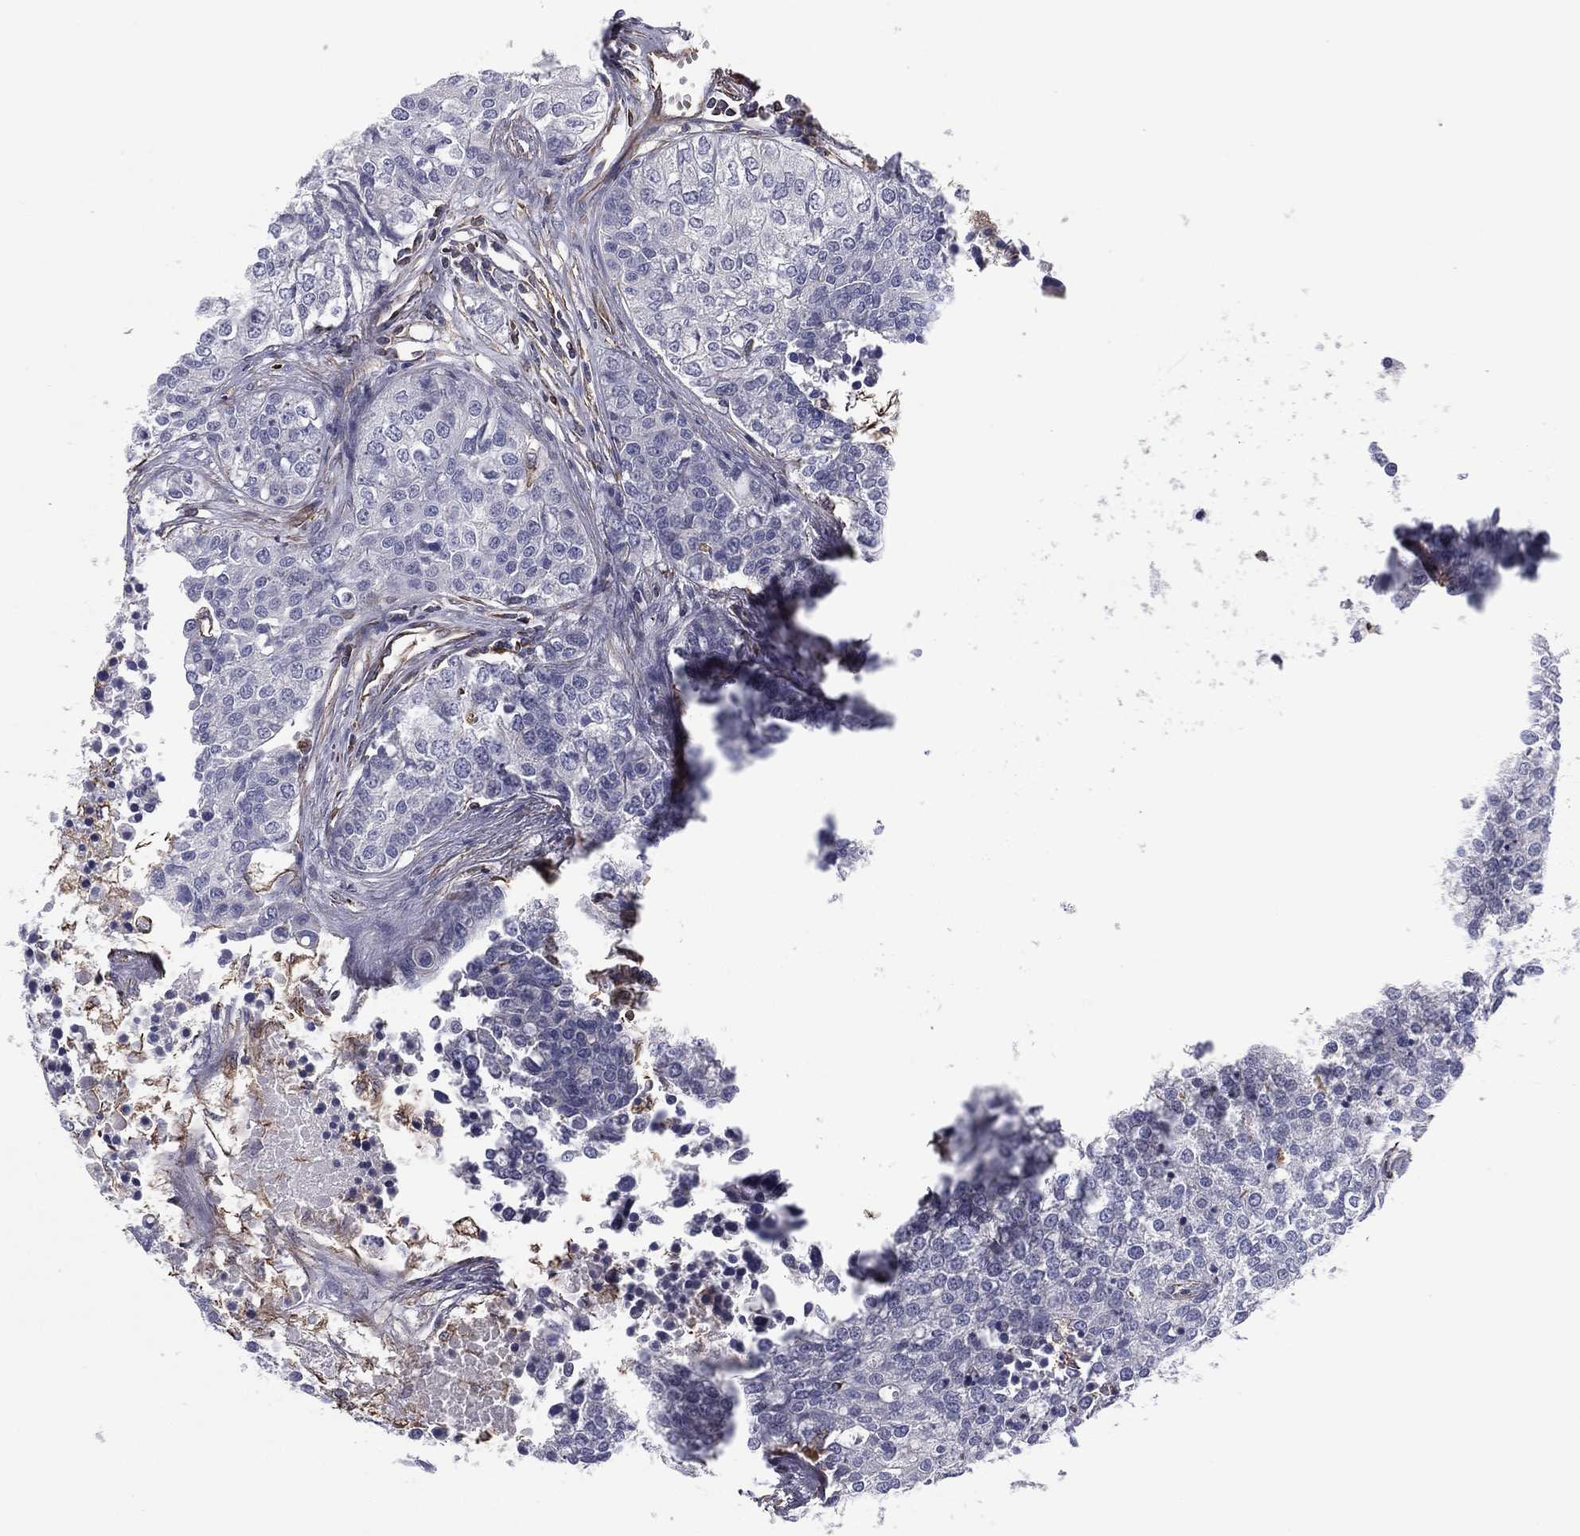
{"staining": {"intensity": "negative", "quantity": "none", "location": "none"}, "tissue": "carcinoid", "cell_type": "Tumor cells", "image_type": "cancer", "snomed": [{"axis": "morphology", "description": "Carcinoid, malignant, NOS"}, {"axis": "topography", "description": "Colon"}], "caption": "Immunohistochemistry (IHC) photomicrograph of neoplastic tissue: carcinoid stained with DAB shows no significant protein positivity in tumor cells.", "gene": "SCUBE1", "patient": {"sex": "male", "age": 81}}